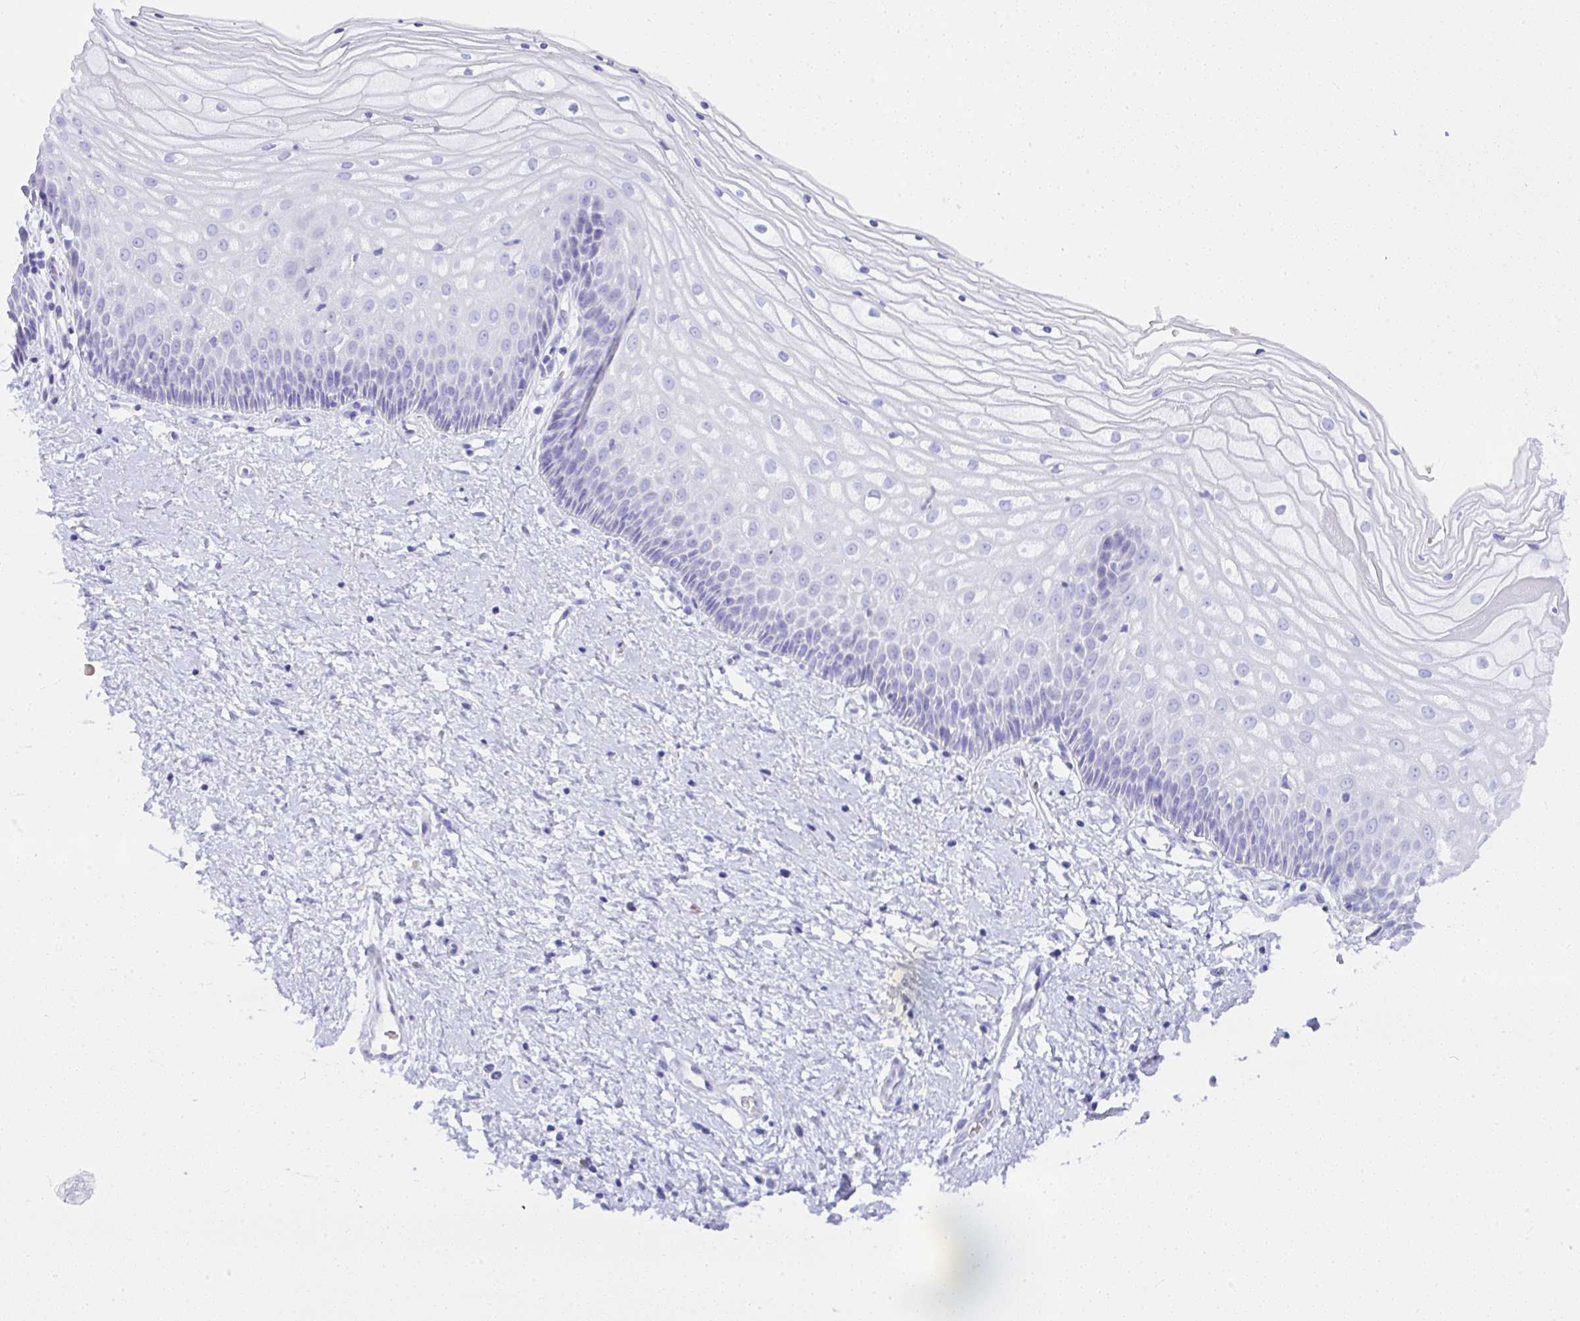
{"staining": {"intensity": "negative", "quantity": "none", "location": "none"}, "tissue": "cervix", "cell_type": "Glandular cells", "image_type": "normal", "snomed": [{"axis": "morphology", "description": "Normal tissue, NOS"}, {"axis": "topography", "description": "Cervix"}], "caption": "The immunohistochemistry histopathology image has no significant positivity in glandular cells of cervix.", "gene": "SEL1L2", "patient": {"sex": "female", "age": 36}}